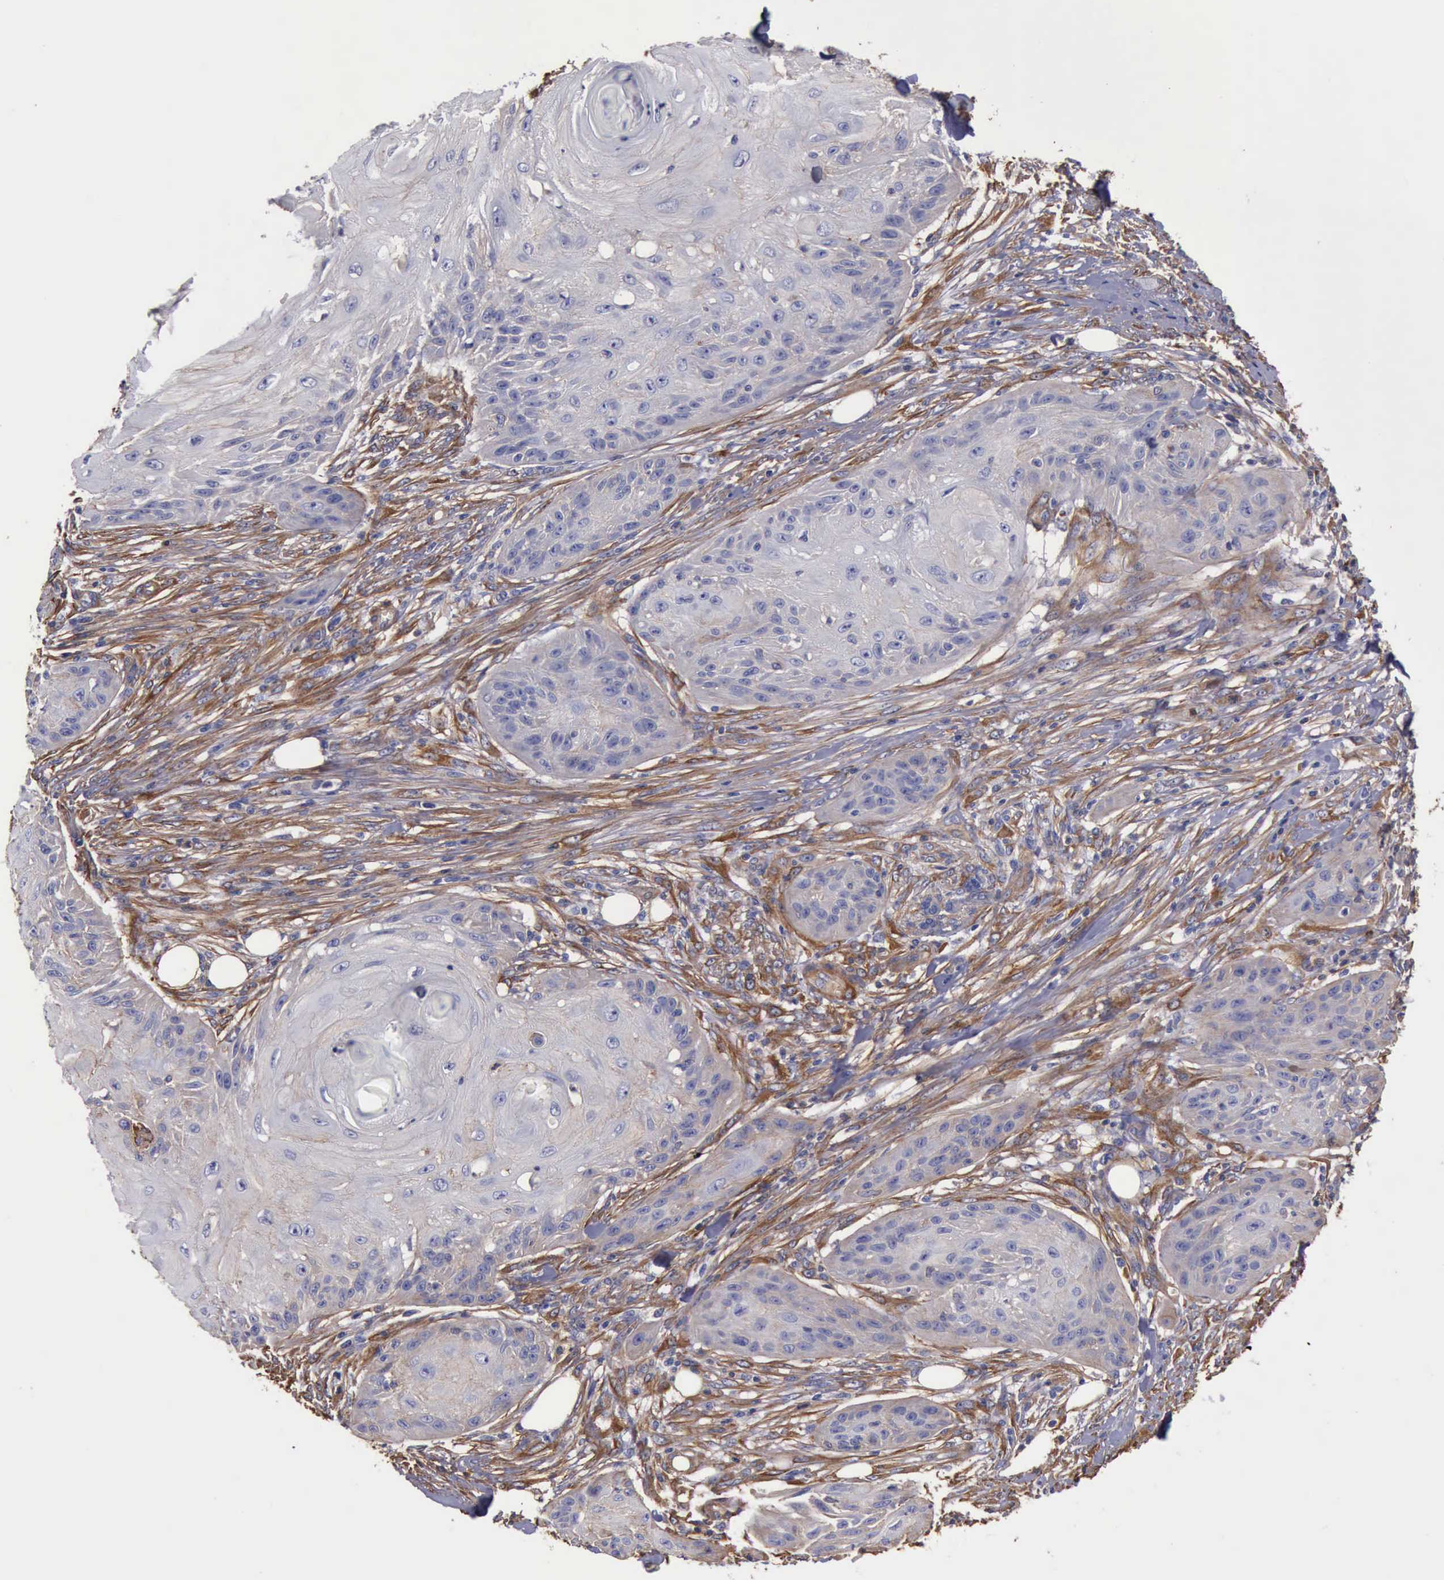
{"staining": {"intensity": "weak", "quantity": "<25%", "location": "cytoplasmic/membranous"}, "tissue": "skin cancer", "cell_type": "Tumor cells", "image_type": "cancer", "snomed": [{"axis": "morphology", "description": "Squamous cell carcinoma, NOS"}, {"axis": "topography", "description": "Skin"}], "caption": "The micrograph shows no staining of tumor cells in skin cancer (squamous cell carcinoma).", "gene": "FLNA", "patient": {"sex": "female", "age": 88}}